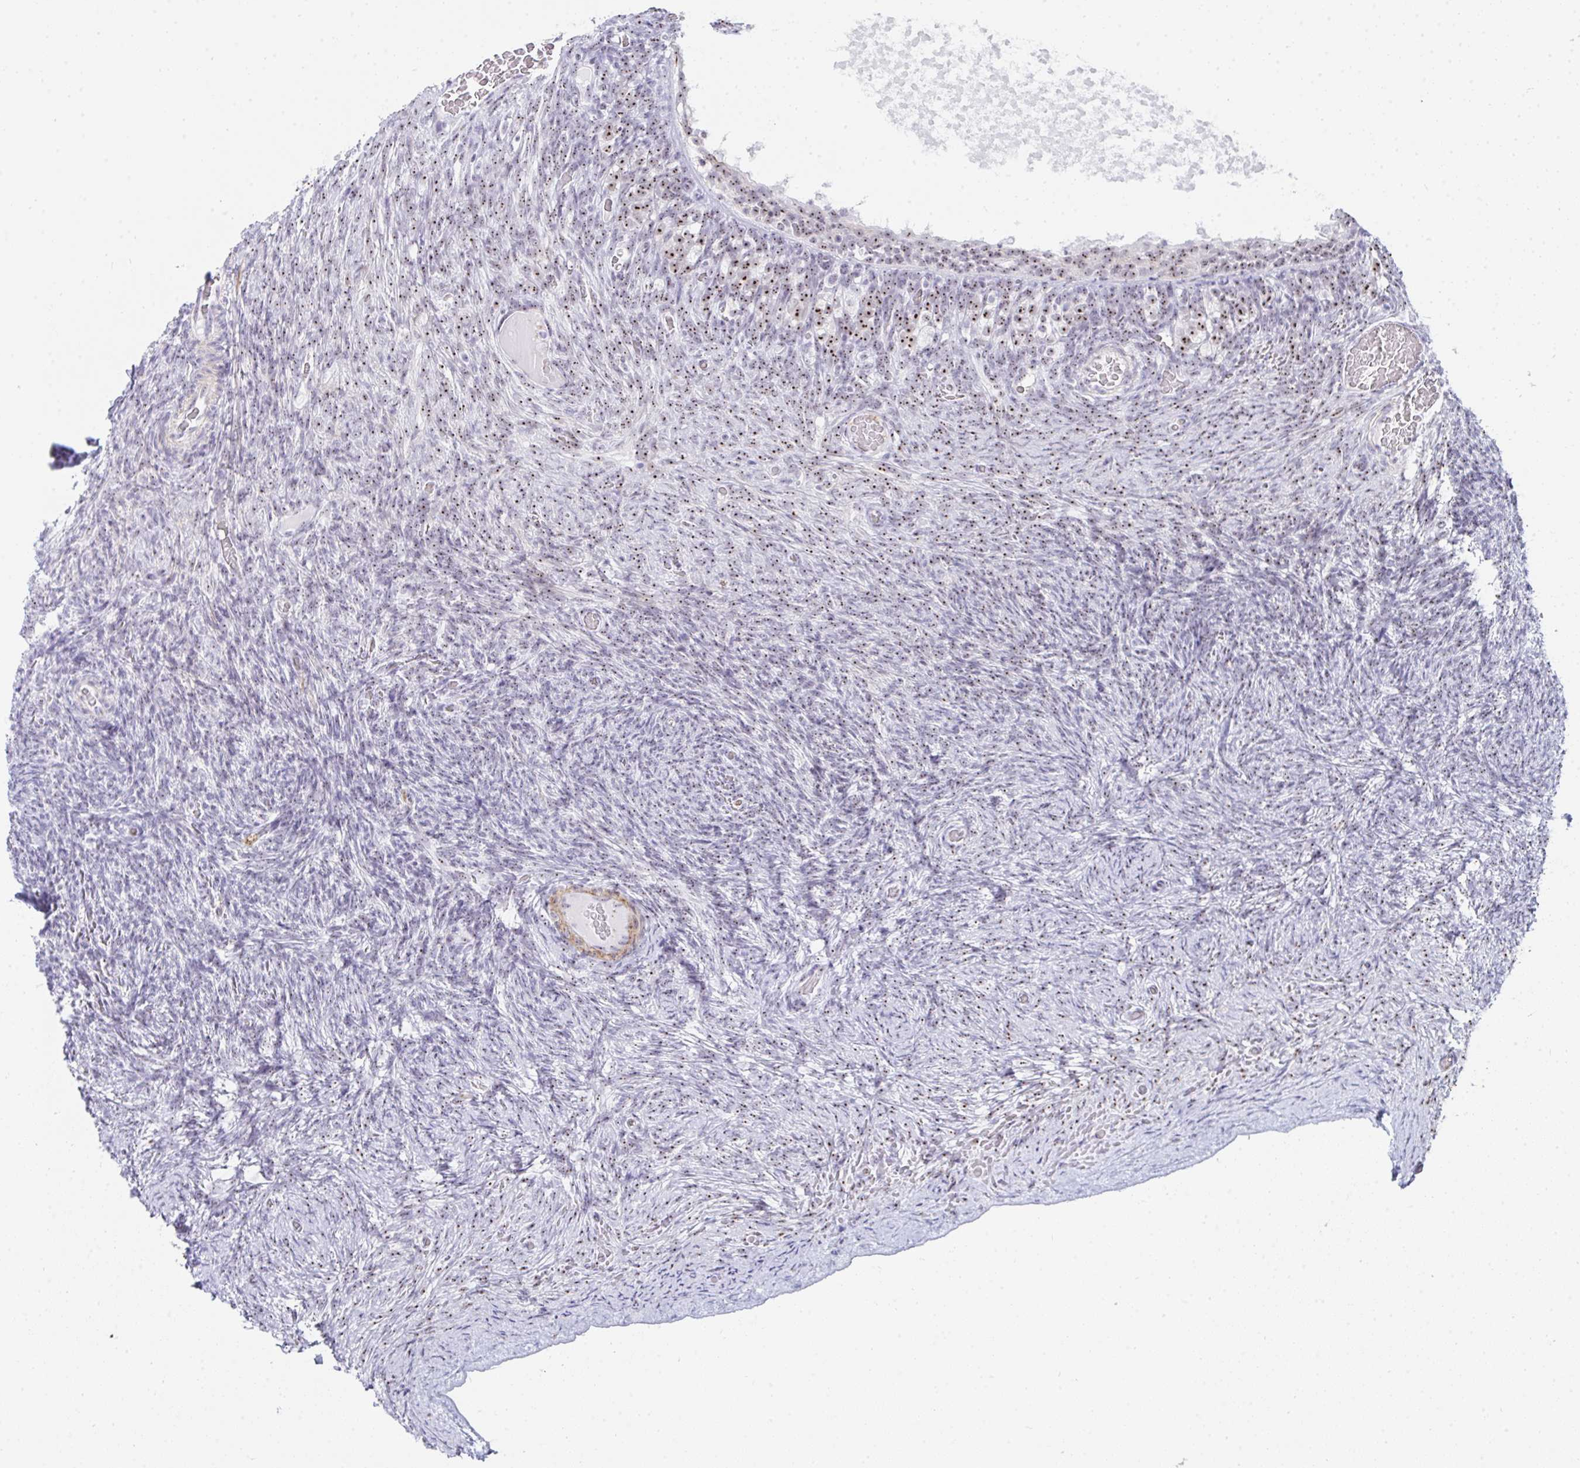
{"staining": {"intensity": "moderate", "quantity": ">75%", "location": "nuclear"}, "tissue": "ovary", "cell_type": "Follicle cells", "image_type": "normal", "snomed": [{"axis": "morphology", "description": "Normal tissue, NOS"}, {"axis": "topography", "description": "Ovary"}], "caption": "Immunohistochemistry (IHC) photomicrograph of benign ovary: ovary stained using immunohistochemistry exhibits medium levels of moderate protein expression localized specifically in the nuclear of follicle cells, appearing as a nuclear brown color.", "gene": "NOP10", "patient": {"sex": "female", "age": 34}}